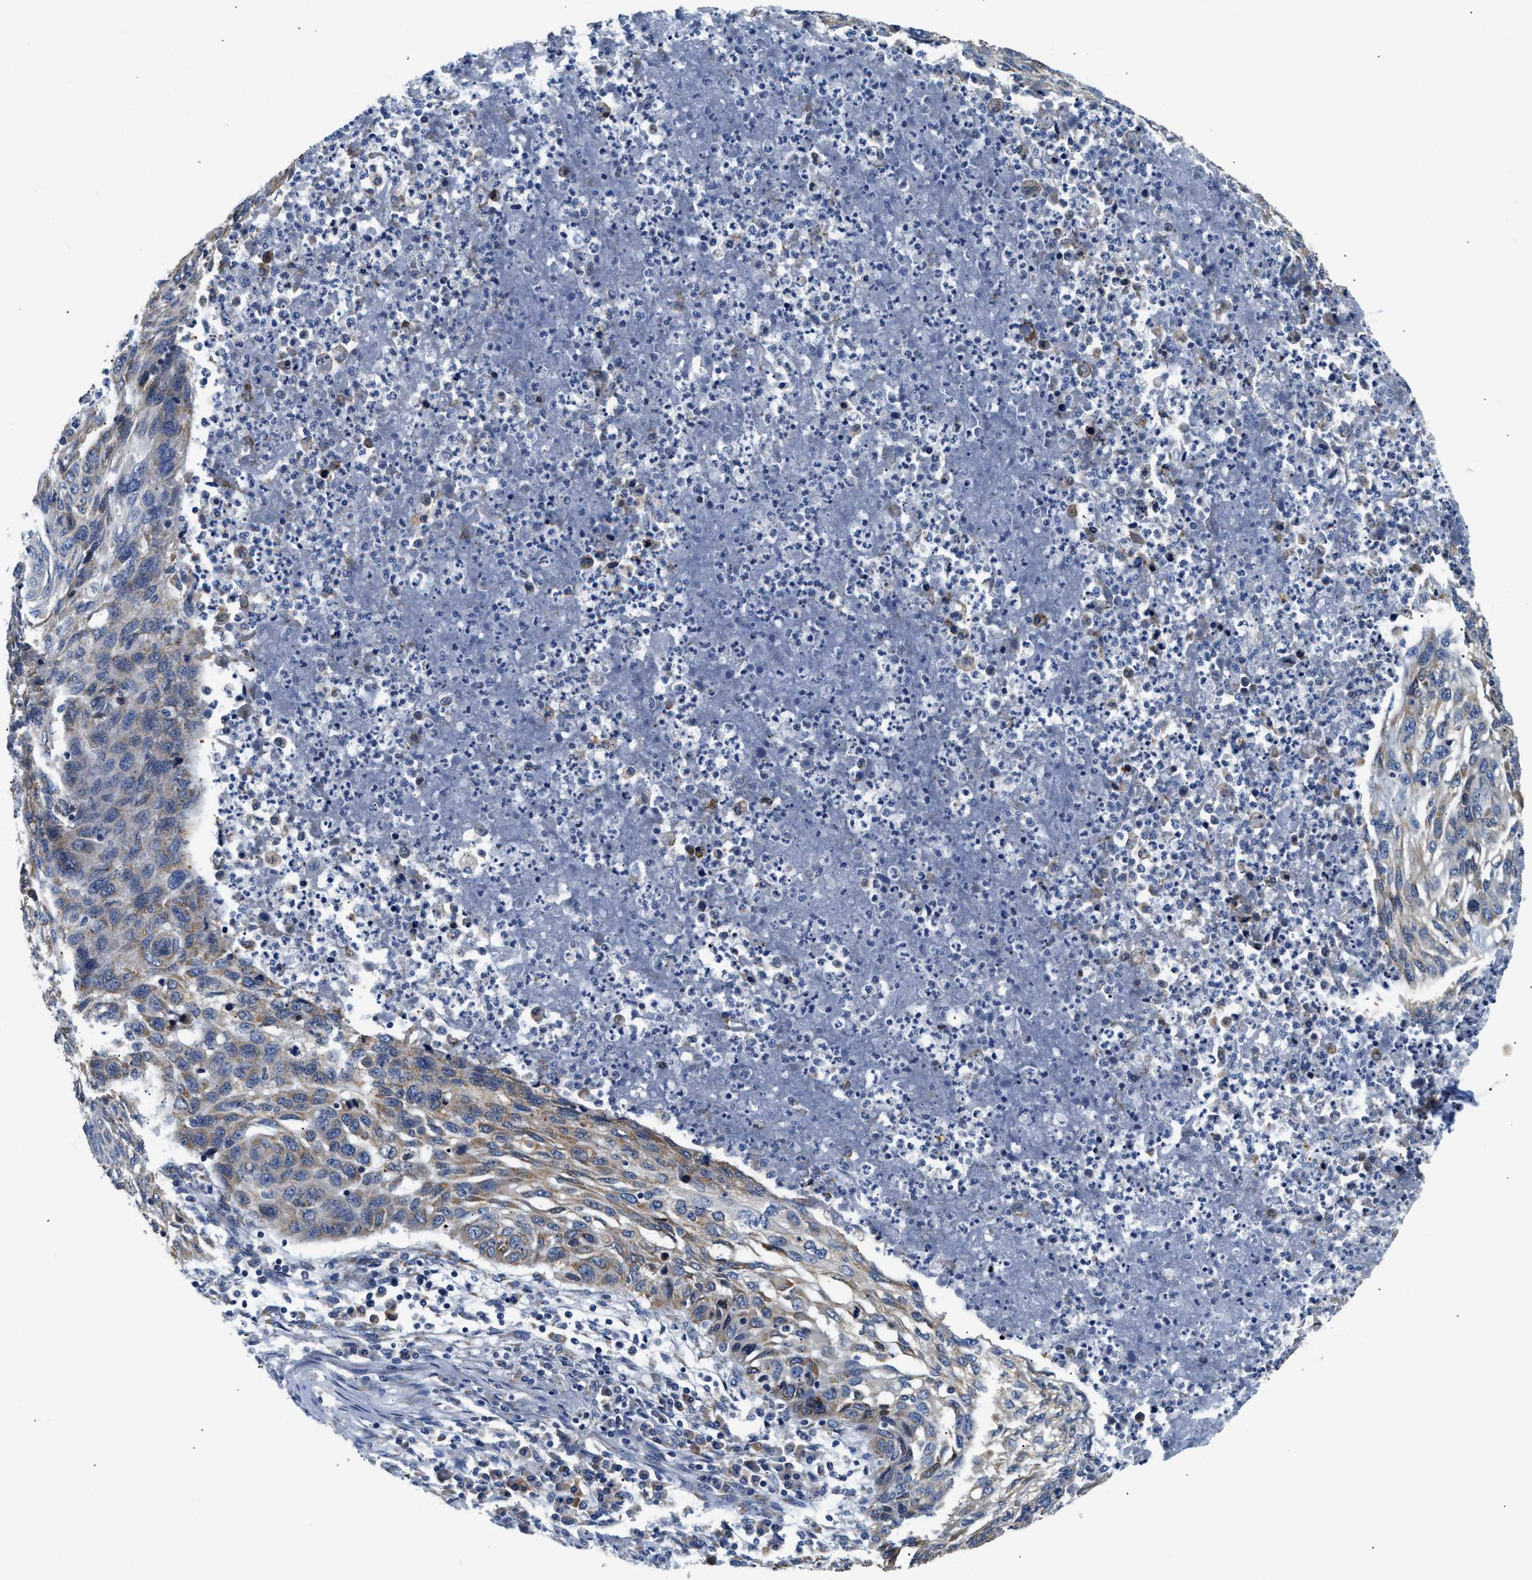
{"staining": {"intensity": "weak", "quantity": "<25%", "location": "cytoplasmic/membranous"}, "tissue": "lung cancer", "cell_type": "Tumor cells", "image_type": "cancer", "snomed": [{"axis": "morphology", "description": "Squamous cell carcinoma, NOS"}, {"axis": "topography", "description": "Lung"}], "caption": "The image displays no staining of tumor cells in lung cancer.", "gene": "HDHD3", "patient": {"sex": "female", "age": 63}}